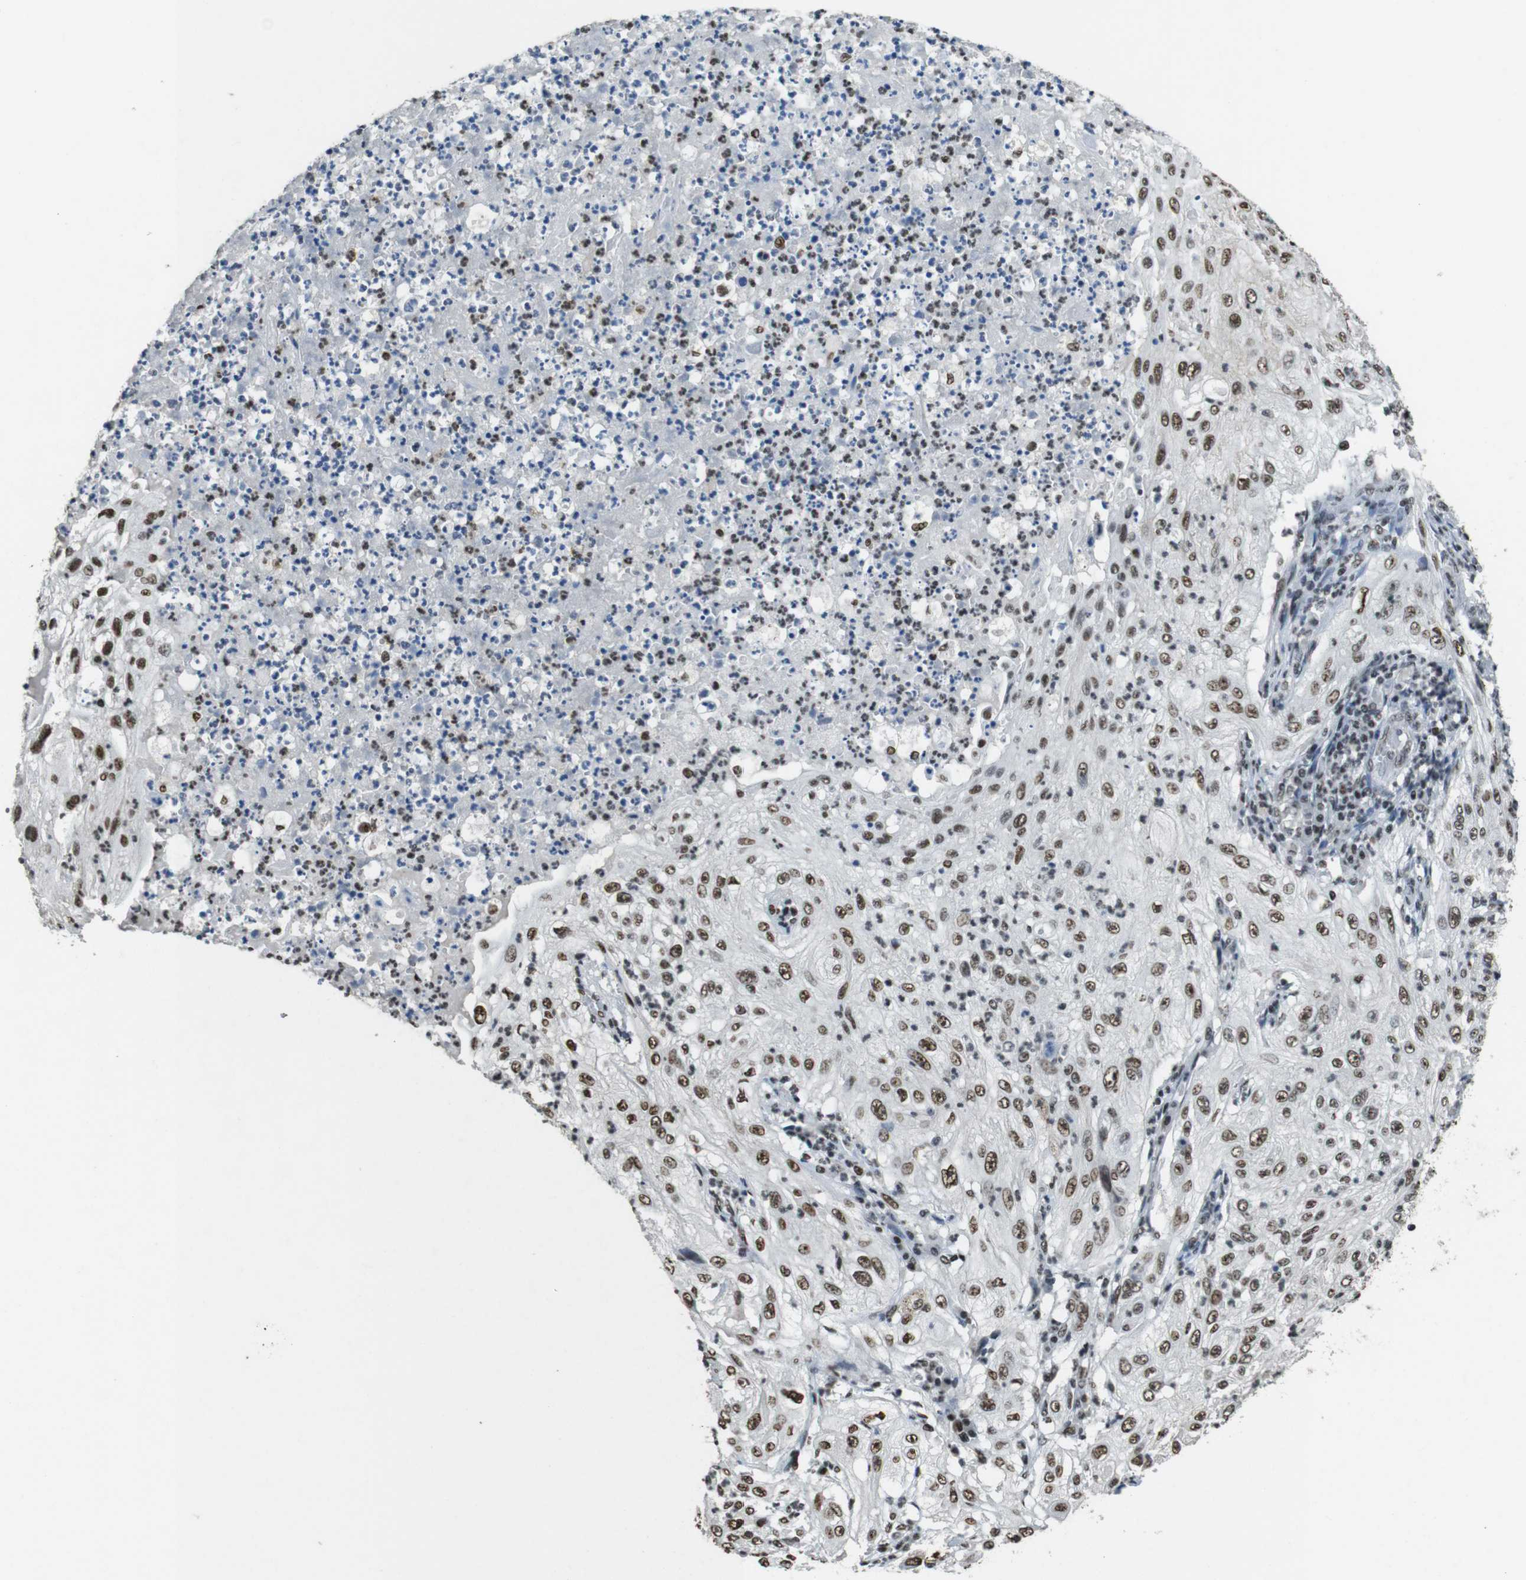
{"staining": {"intensity": "moderate", "quantity": ">75%", "location": "nuclear"}, "tissue": "lung cancer", "cell_type": "Tumor cells", "image_type": "cancer", "snomed": [{"axis": "morphology", "description": "Inflammation, NOS"}, {"axis": "morphology", "description": "Squamous cell carcinoma, NOS"}, {"axis": "topography", "description": "Lymph node"}, {"axis": "topography", "description": "Soft tissue"}, {"axis": "topography", "description": "Lung"}], "caption": "Immunohistochemistry (IHC) of human lung cancer (squamous cell carcinoma) shows medium levels of moderate nuclear expression in about >75% of tumor cells. The protein of interest is shown in brown color, while the nuclei are stained blue.", "gene": "CSNK2B", "patient": {"sex": "male", "age": 66}}